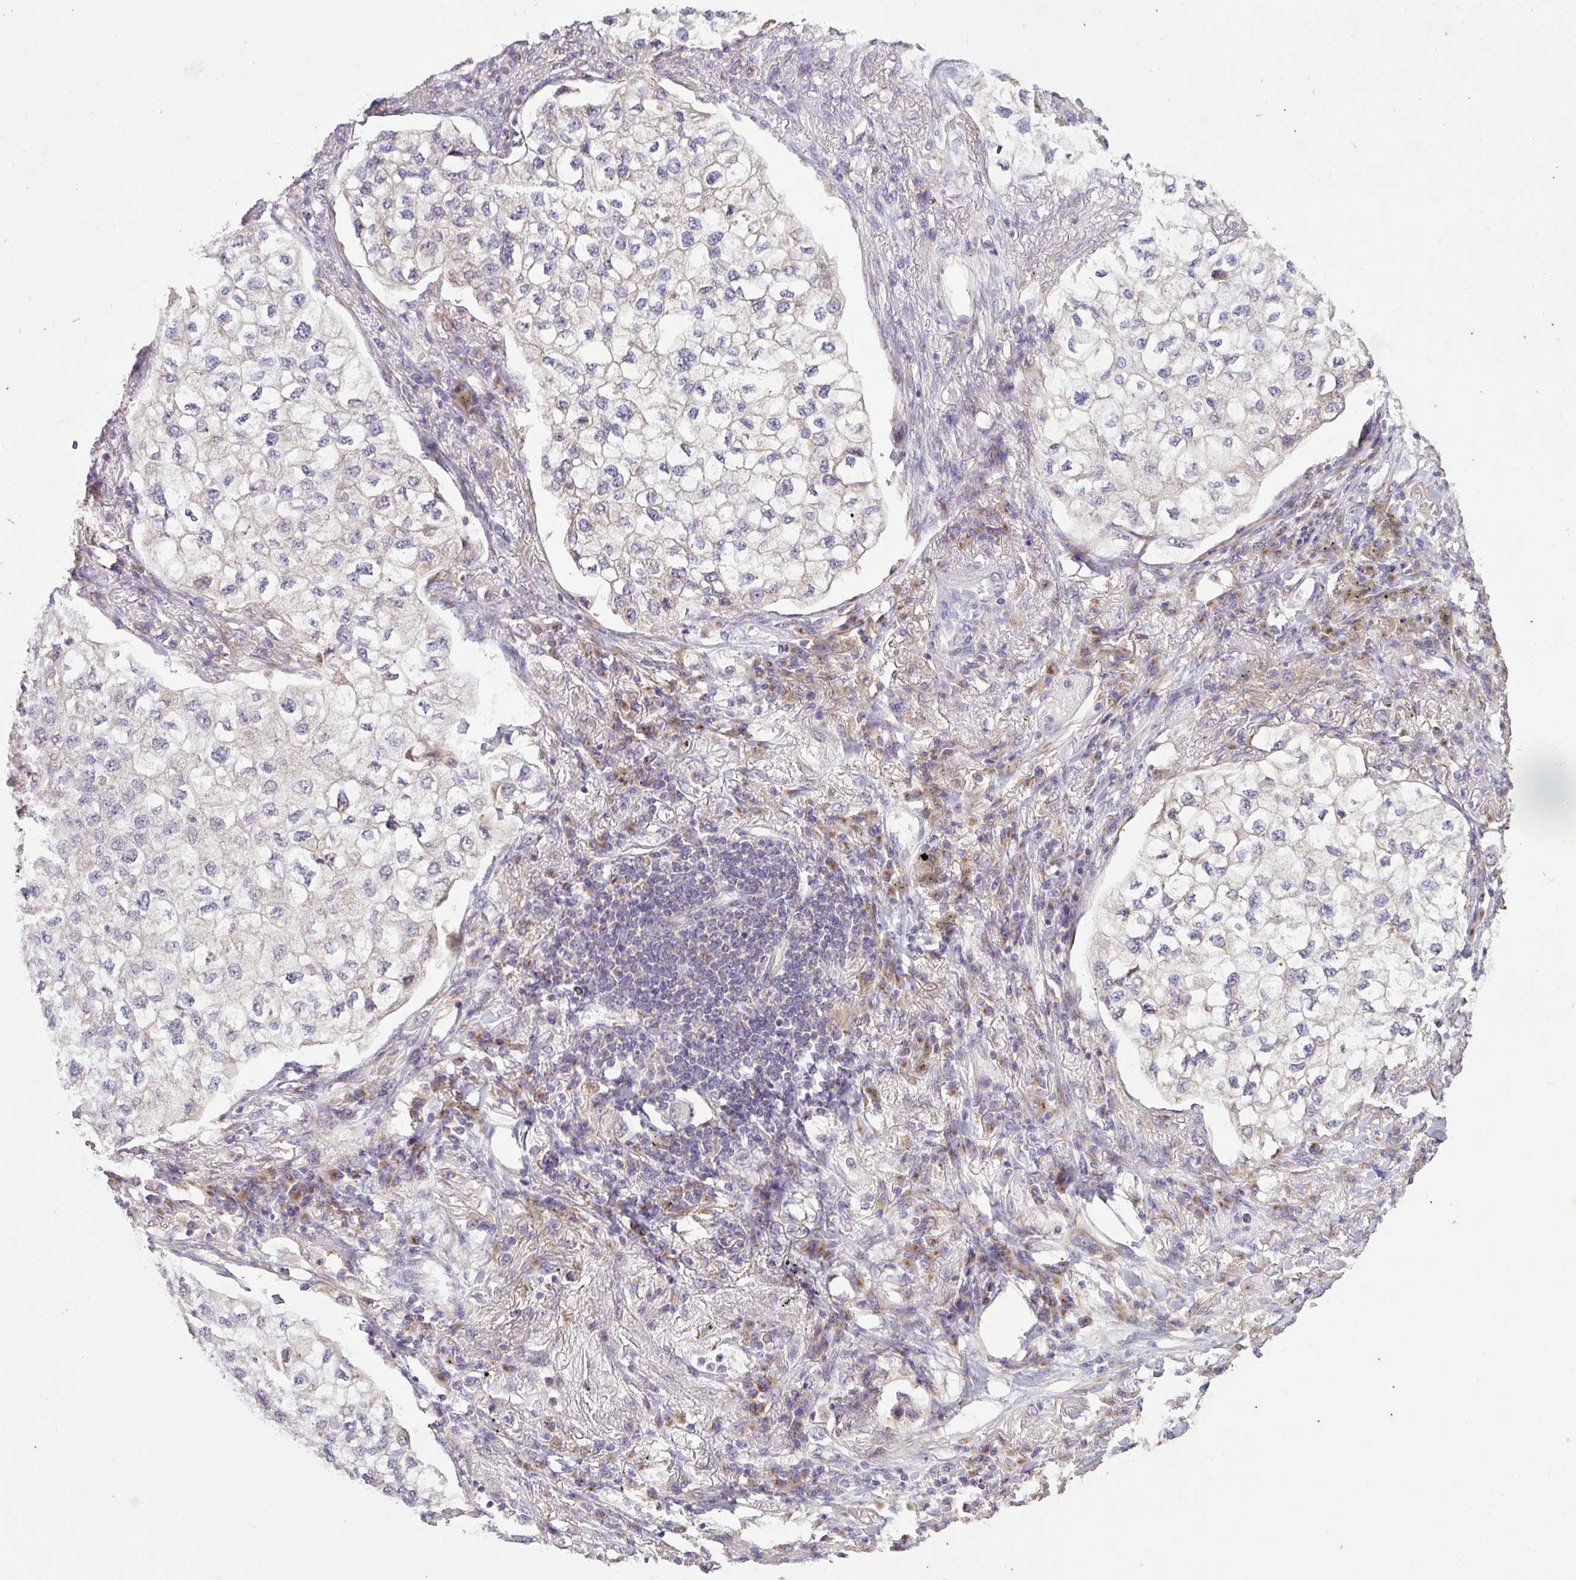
{"staining": {"intensity": "negative", "quantity": "none", "location": "none"}, "tissue": "lung cancer", "cell_type": "Tumor cells", "image_type": "cancer", "snomed": [{"axis": "morphology", "description": "Adenocarcinoma, NOS"}, {"axis": "topography", "description": "Lung"}], "caption": "Immunohistochemical staining of human adenocarcinoma (lung) demonstrates no significant staining in tumor cells.", "gene": "VTI1A", "patient": {"sex": "male", "age": 63}}